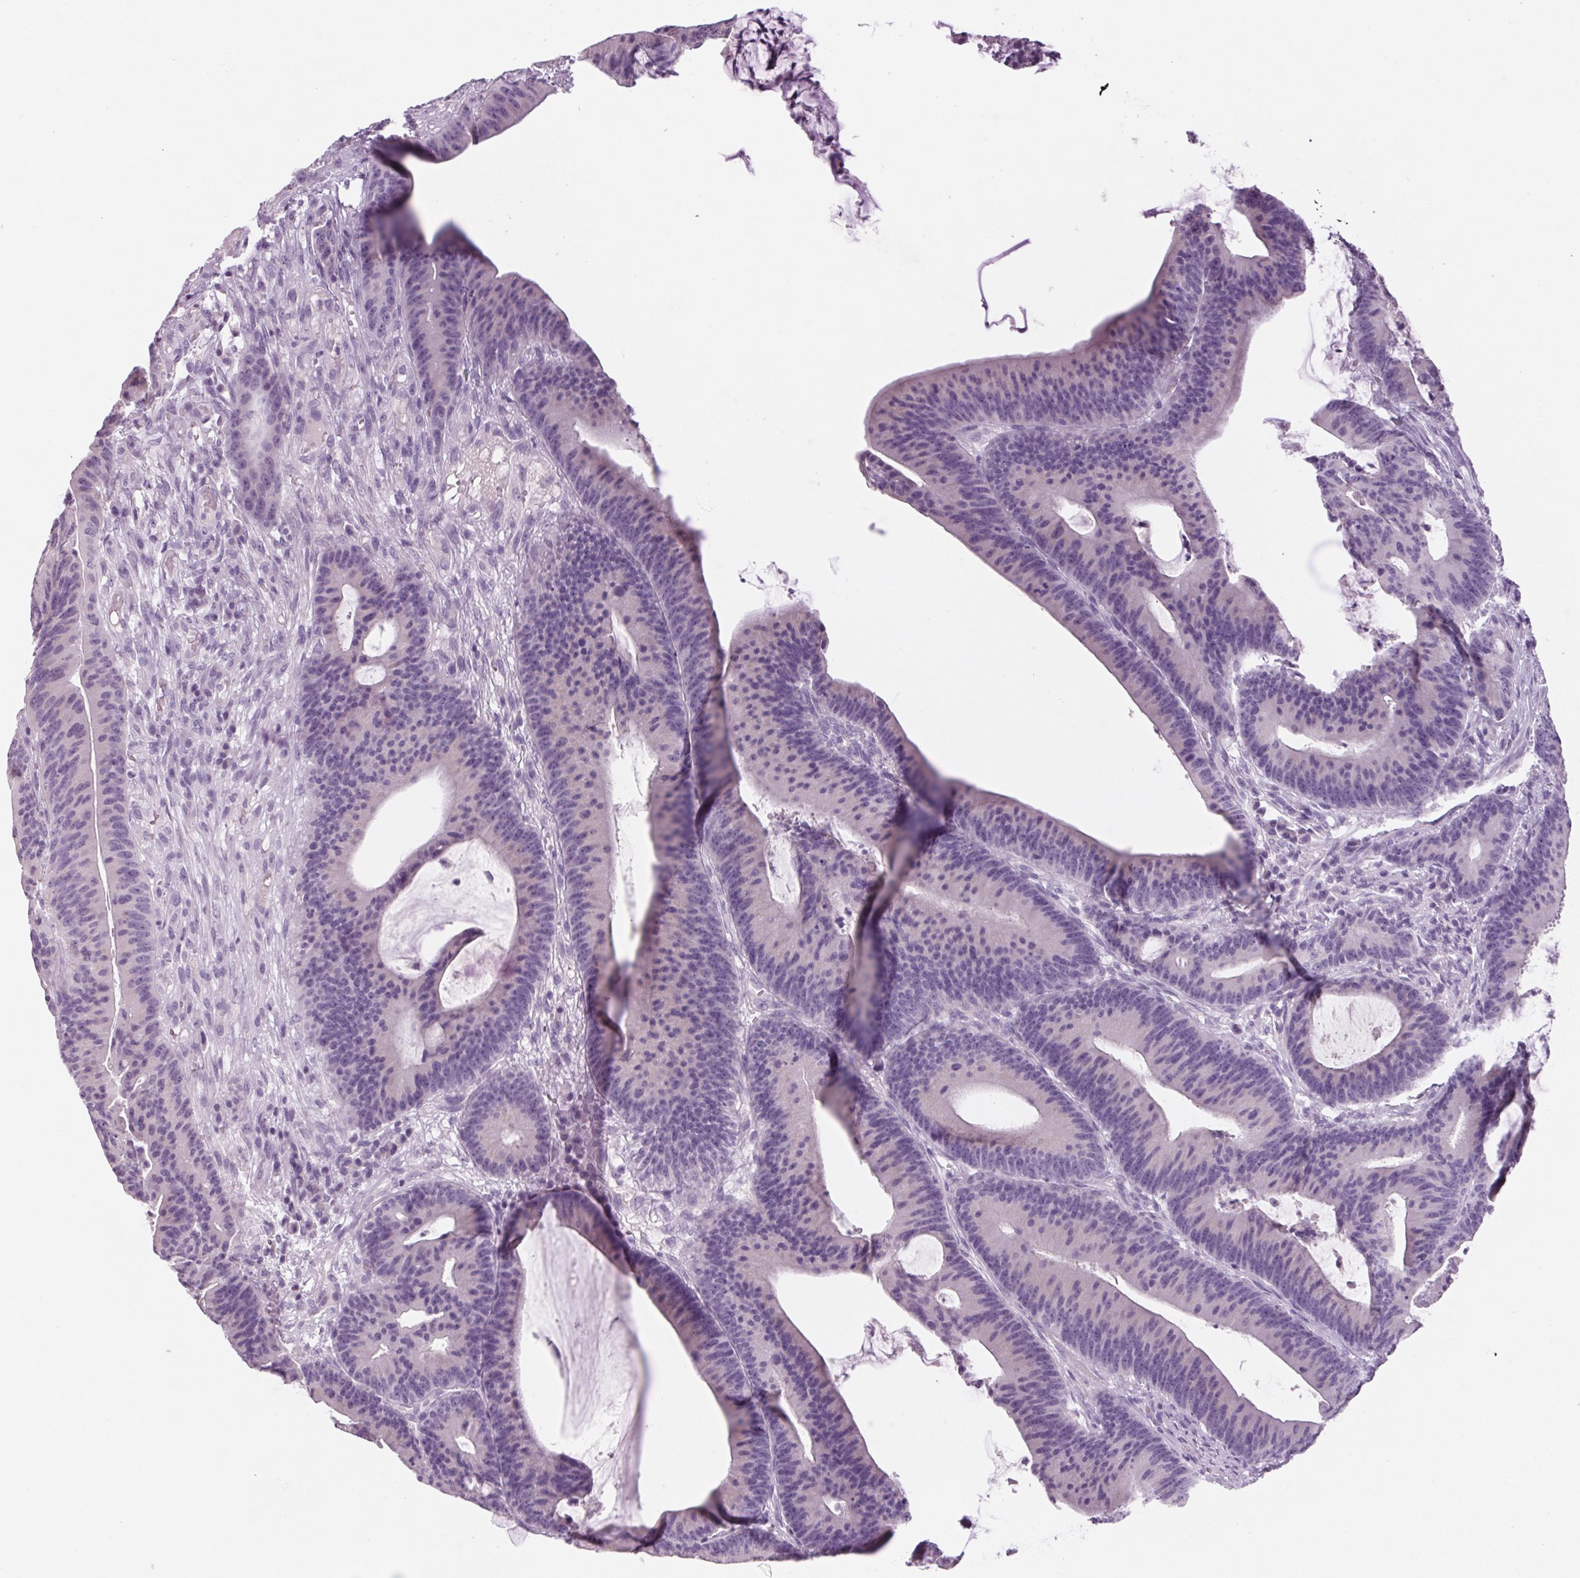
{"staining": {"intensity": "negative", "quantity": "none", "location": "none"}, "tissue": "colorectal cancer", "cell_type": "Tumor cells", "image_type": "cancer", "snomed": [{"axis": "morphology", "description": "Adenocarcinoma, NOS"}, {"axis": "topography", "description": "Colon"}], "caption": "Tumor cells show no significant positivity in colorectal cancer (adenocarcinoma).", "gene": "RPTN", "patient": {"sex": "female", "age": 78}}